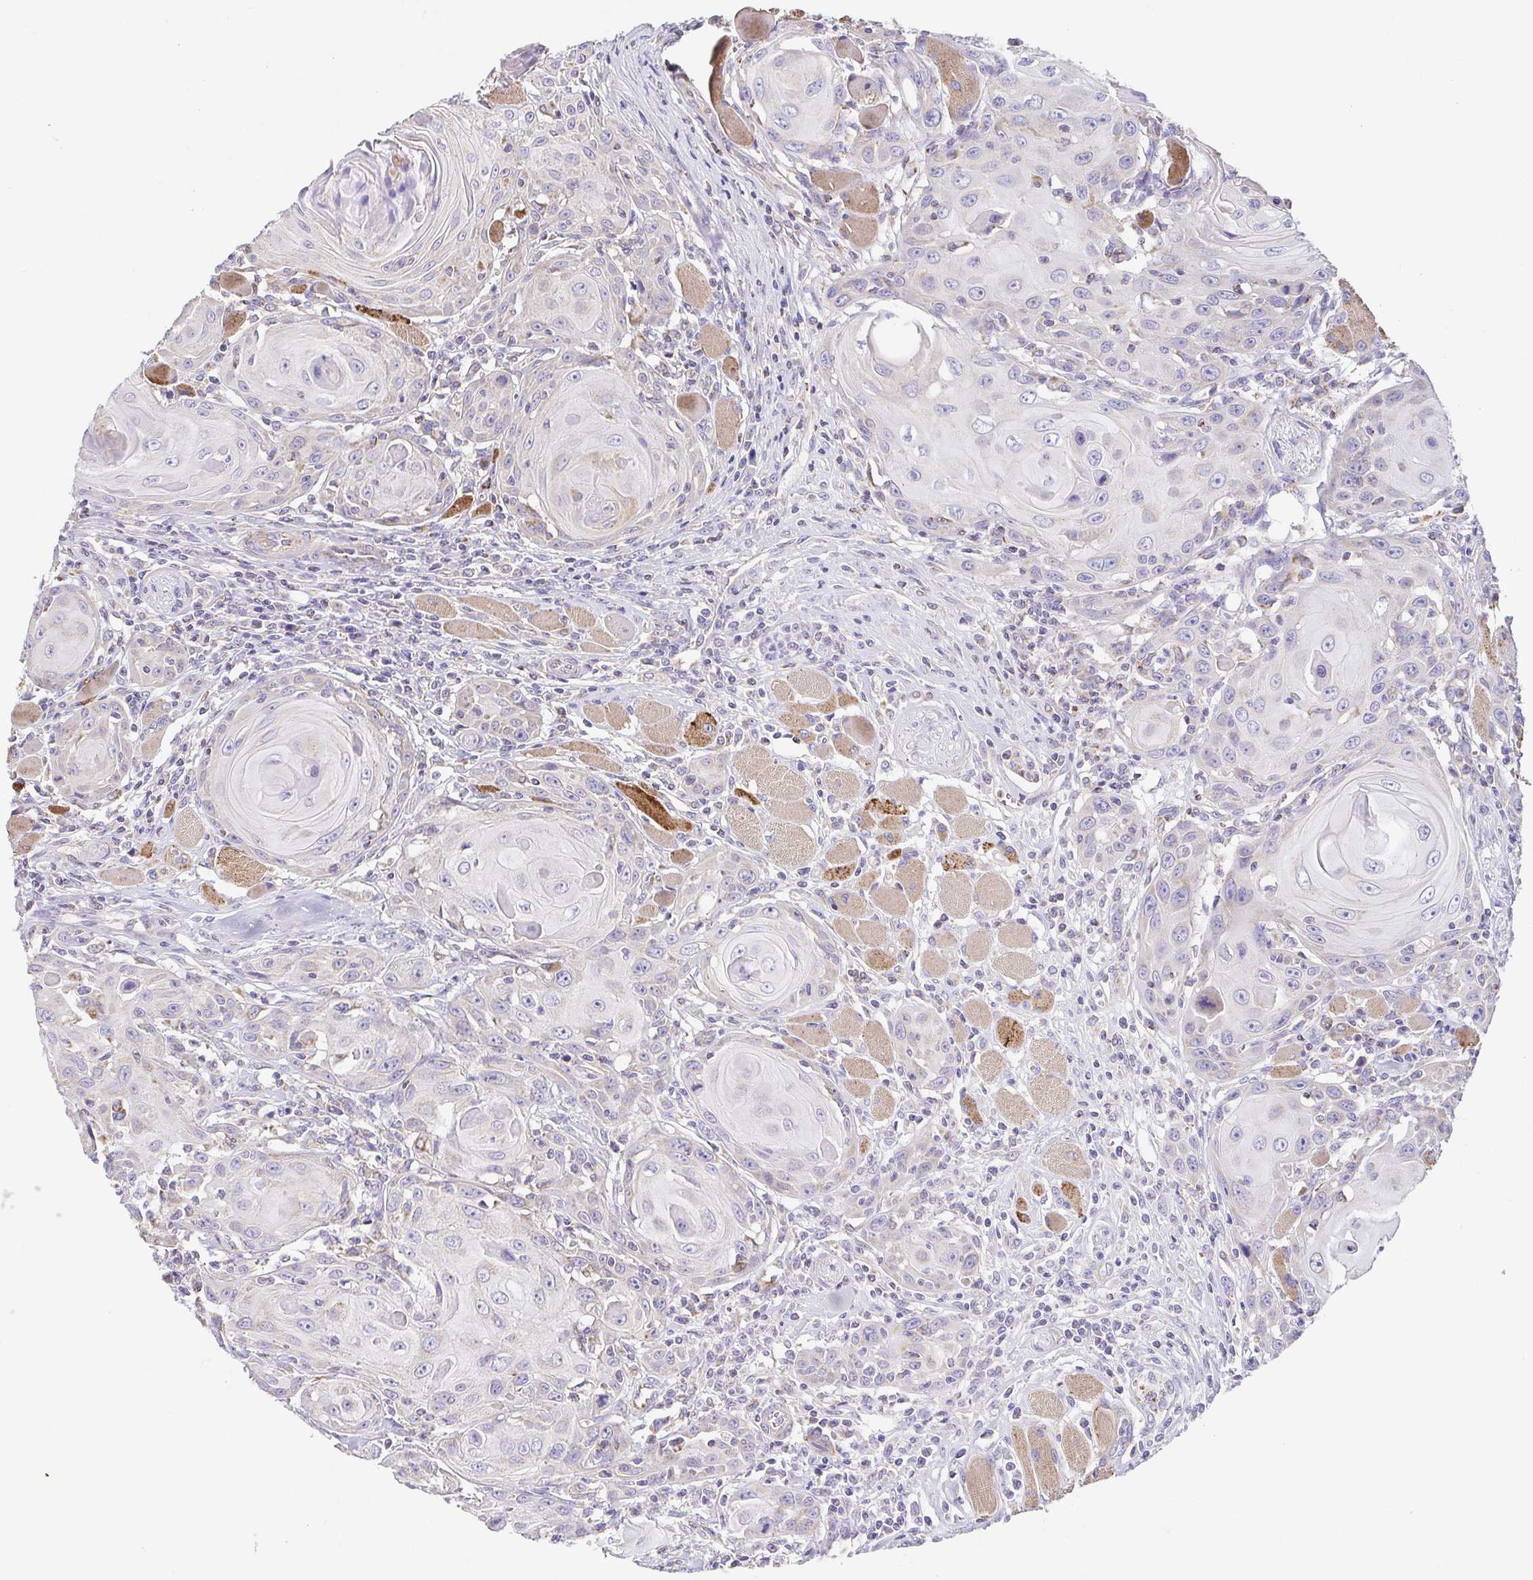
{"staining": {"intensity": "negative", "quantity": "none", "location": "none"}, "tissue": "head and neck cancer", "cell_type": "Tumor cells", "image_type": "cancer", "snomed": [{"axis": "morphology", "description": "Squamous cell carcinoma, NOS"}, {"axis": "topography", "description": "Head-Neck"}], "caption": "This micrograph is of head and neck cancer (squamous cell carcinoma) stained with IHC to label a protein in brown with the nuclei are counter-stained blue. There is no staining in tumor cells. Nuclei are stained in blue.", "gene": "GINM1", "patient": {"sex": "female", "age": 80}}